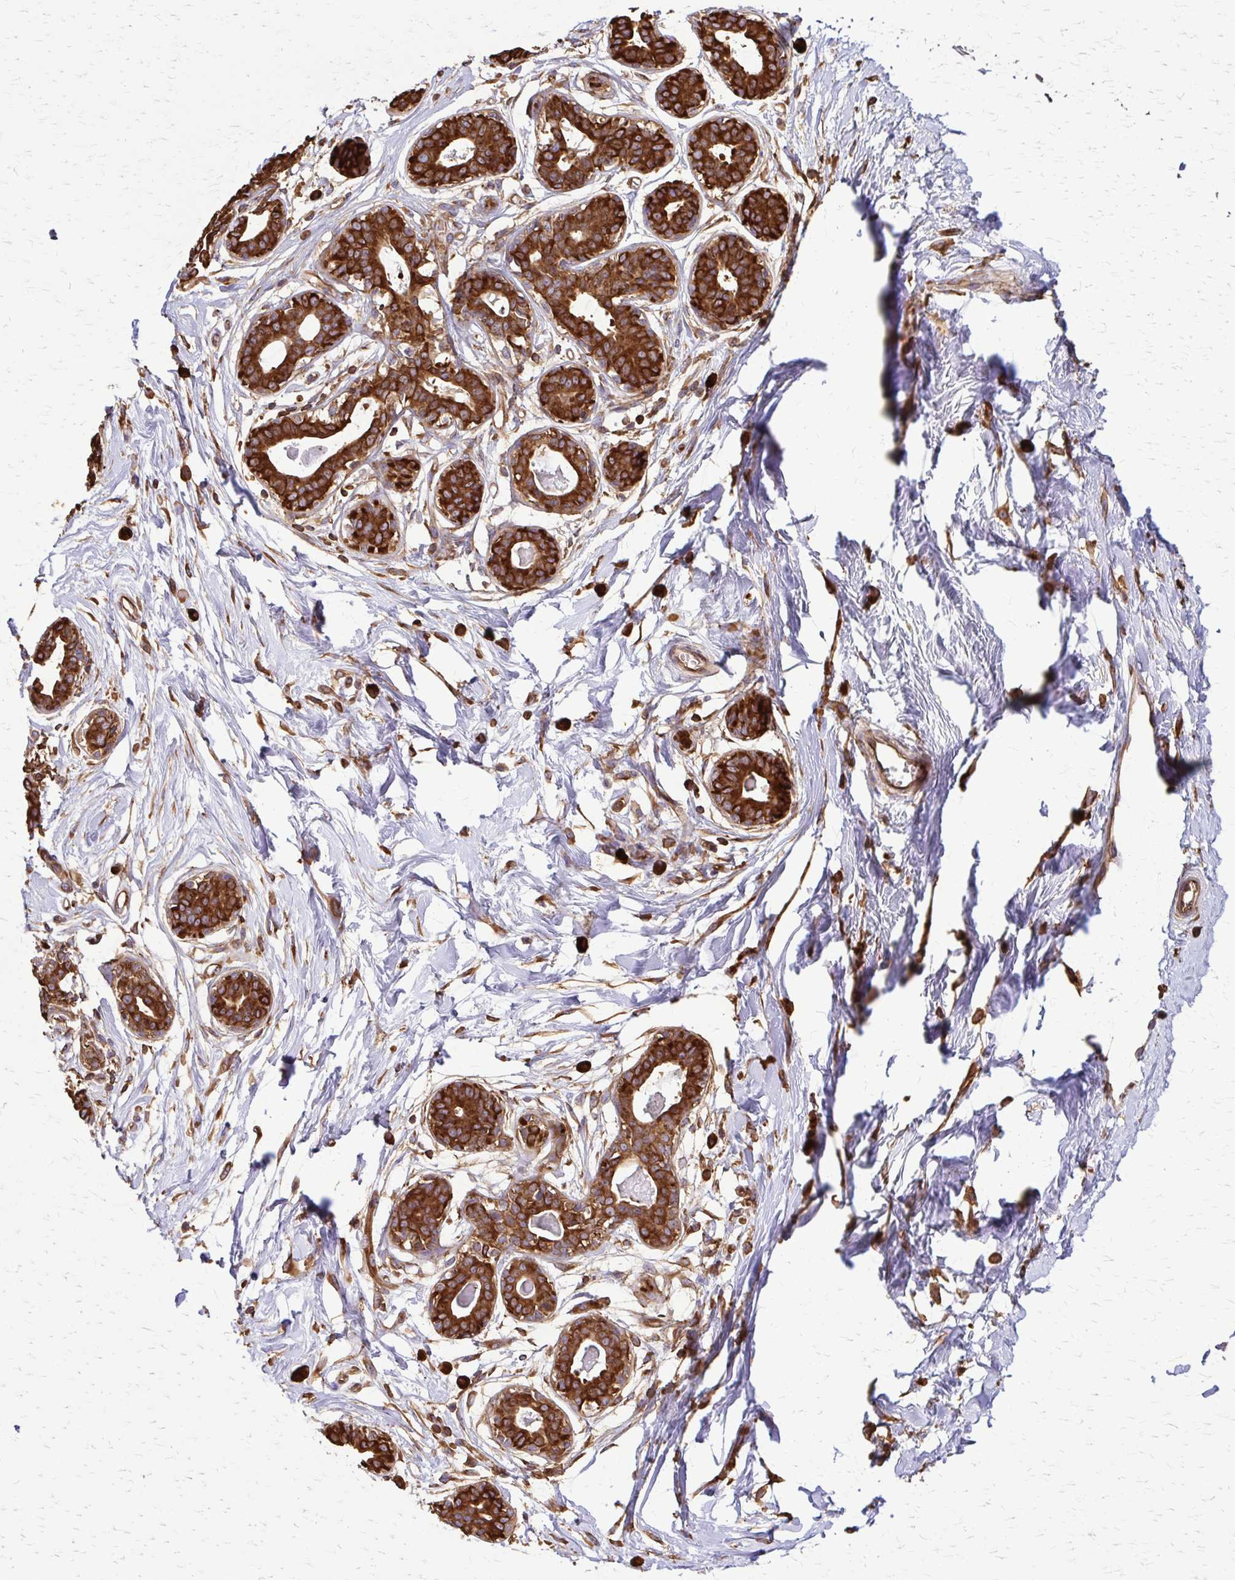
{"staining": {"intensity": "weak", "quantity": "25%-75%", "location": "cytoplasmic/membranous"}, "tissue": "breast", "cell_type": "Adipocytes", "image_type": "normal", "snomed": [{"axis": "morphology", "description": "Normal tissue, NOS"}, {"axis": "topography", "description": "Breast"}], "caption": "Adipocytes reveal weak cytoplasmic/membranous expression in about 25%-75% of cells in normal breast.", "gene": "EEF2", "patient": {"sex": "female", "age": 45}}